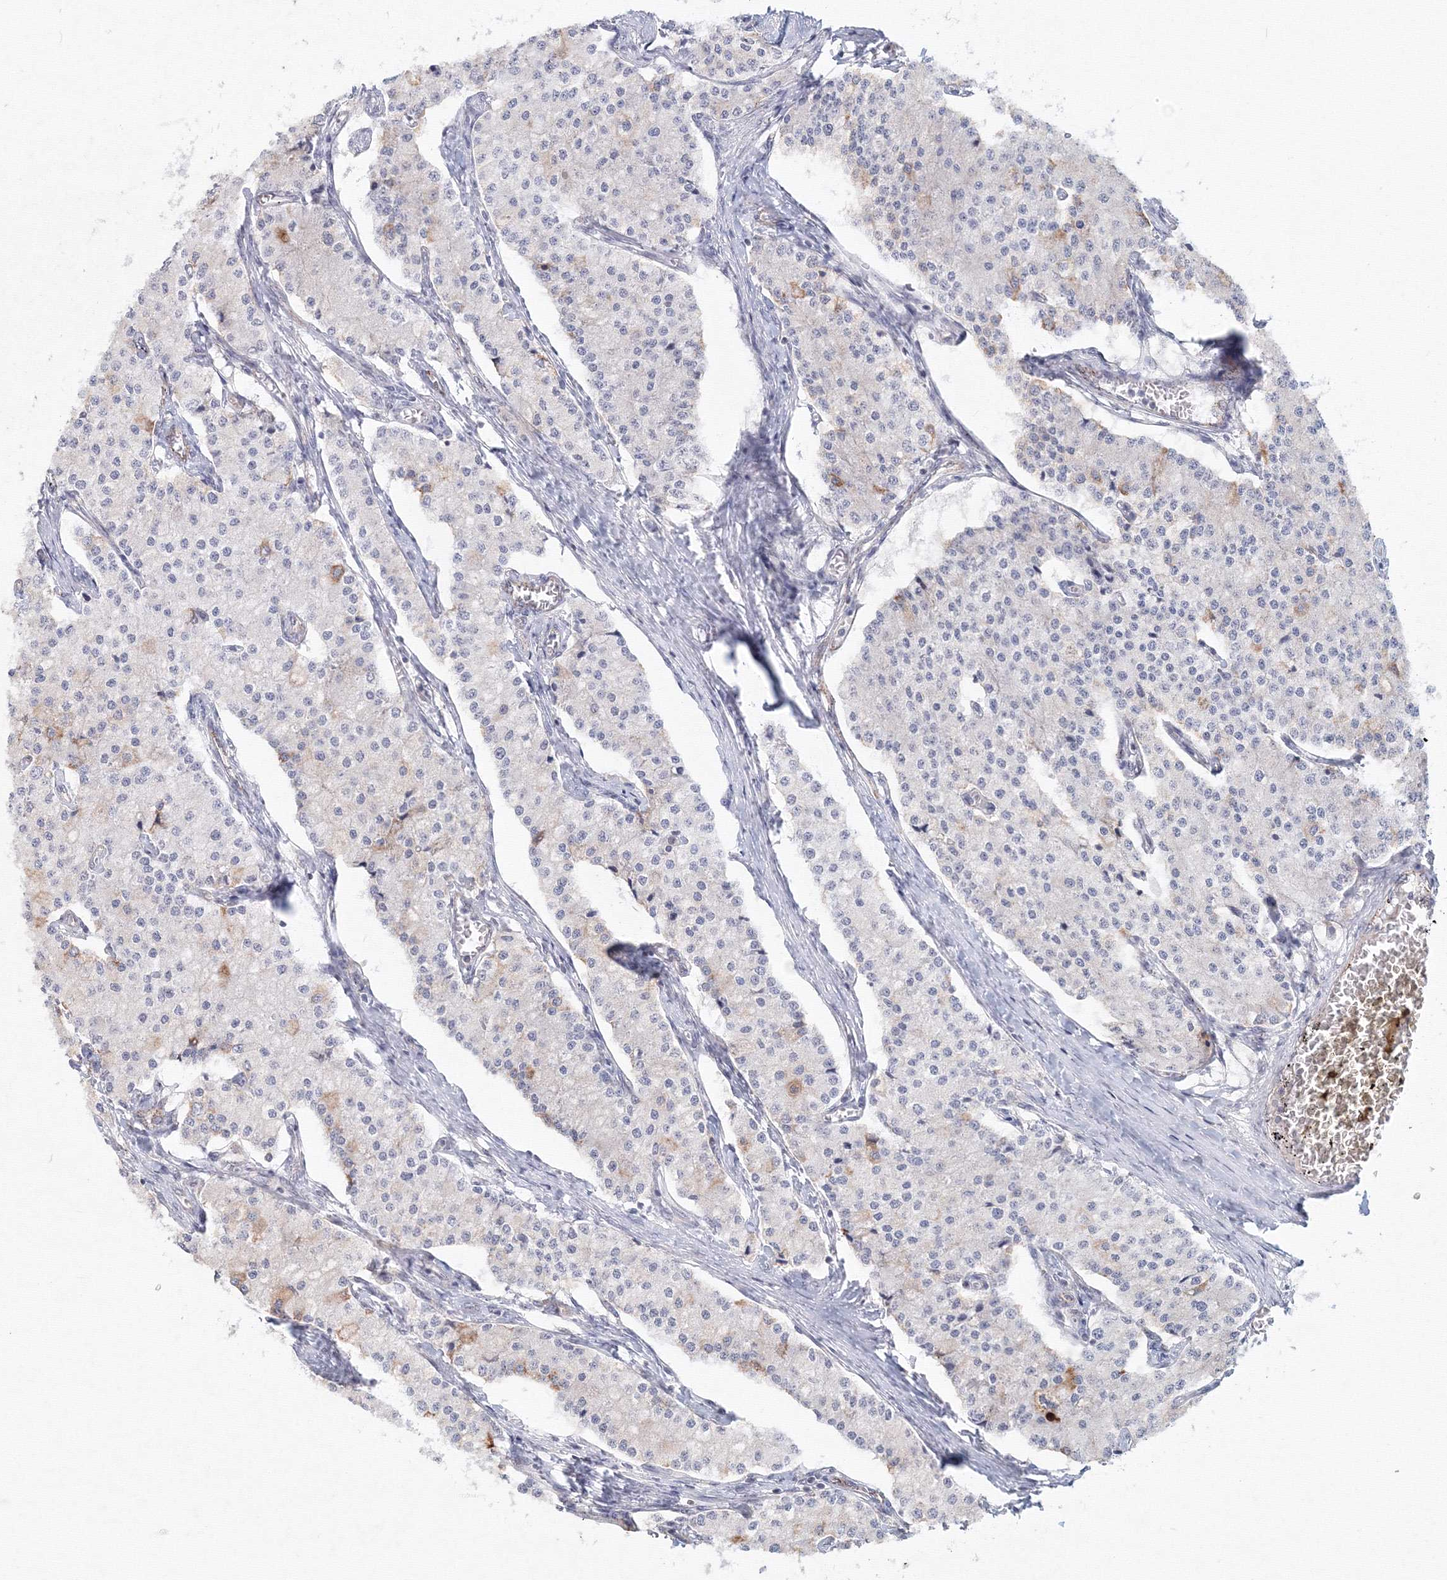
{"staining": {"intensity": "negative", "quantity": "none", "location": "none"}, "tissue": "carcinoid", "cell_type": "Tumor cells", "image_type": "cancer", "snomed": [{"axis": "morphology", "description": "Carcinoid, malignant, NOS"}, {"axis": "topography", "description": "Colon"}], "caption": "Human carcinoid stained for a protein using immunohistochemistry (IHC) demonstrates no staining in tumor cells.", "gene": "SLC7A7", "patient": {"sex": "female", "age": 52}}